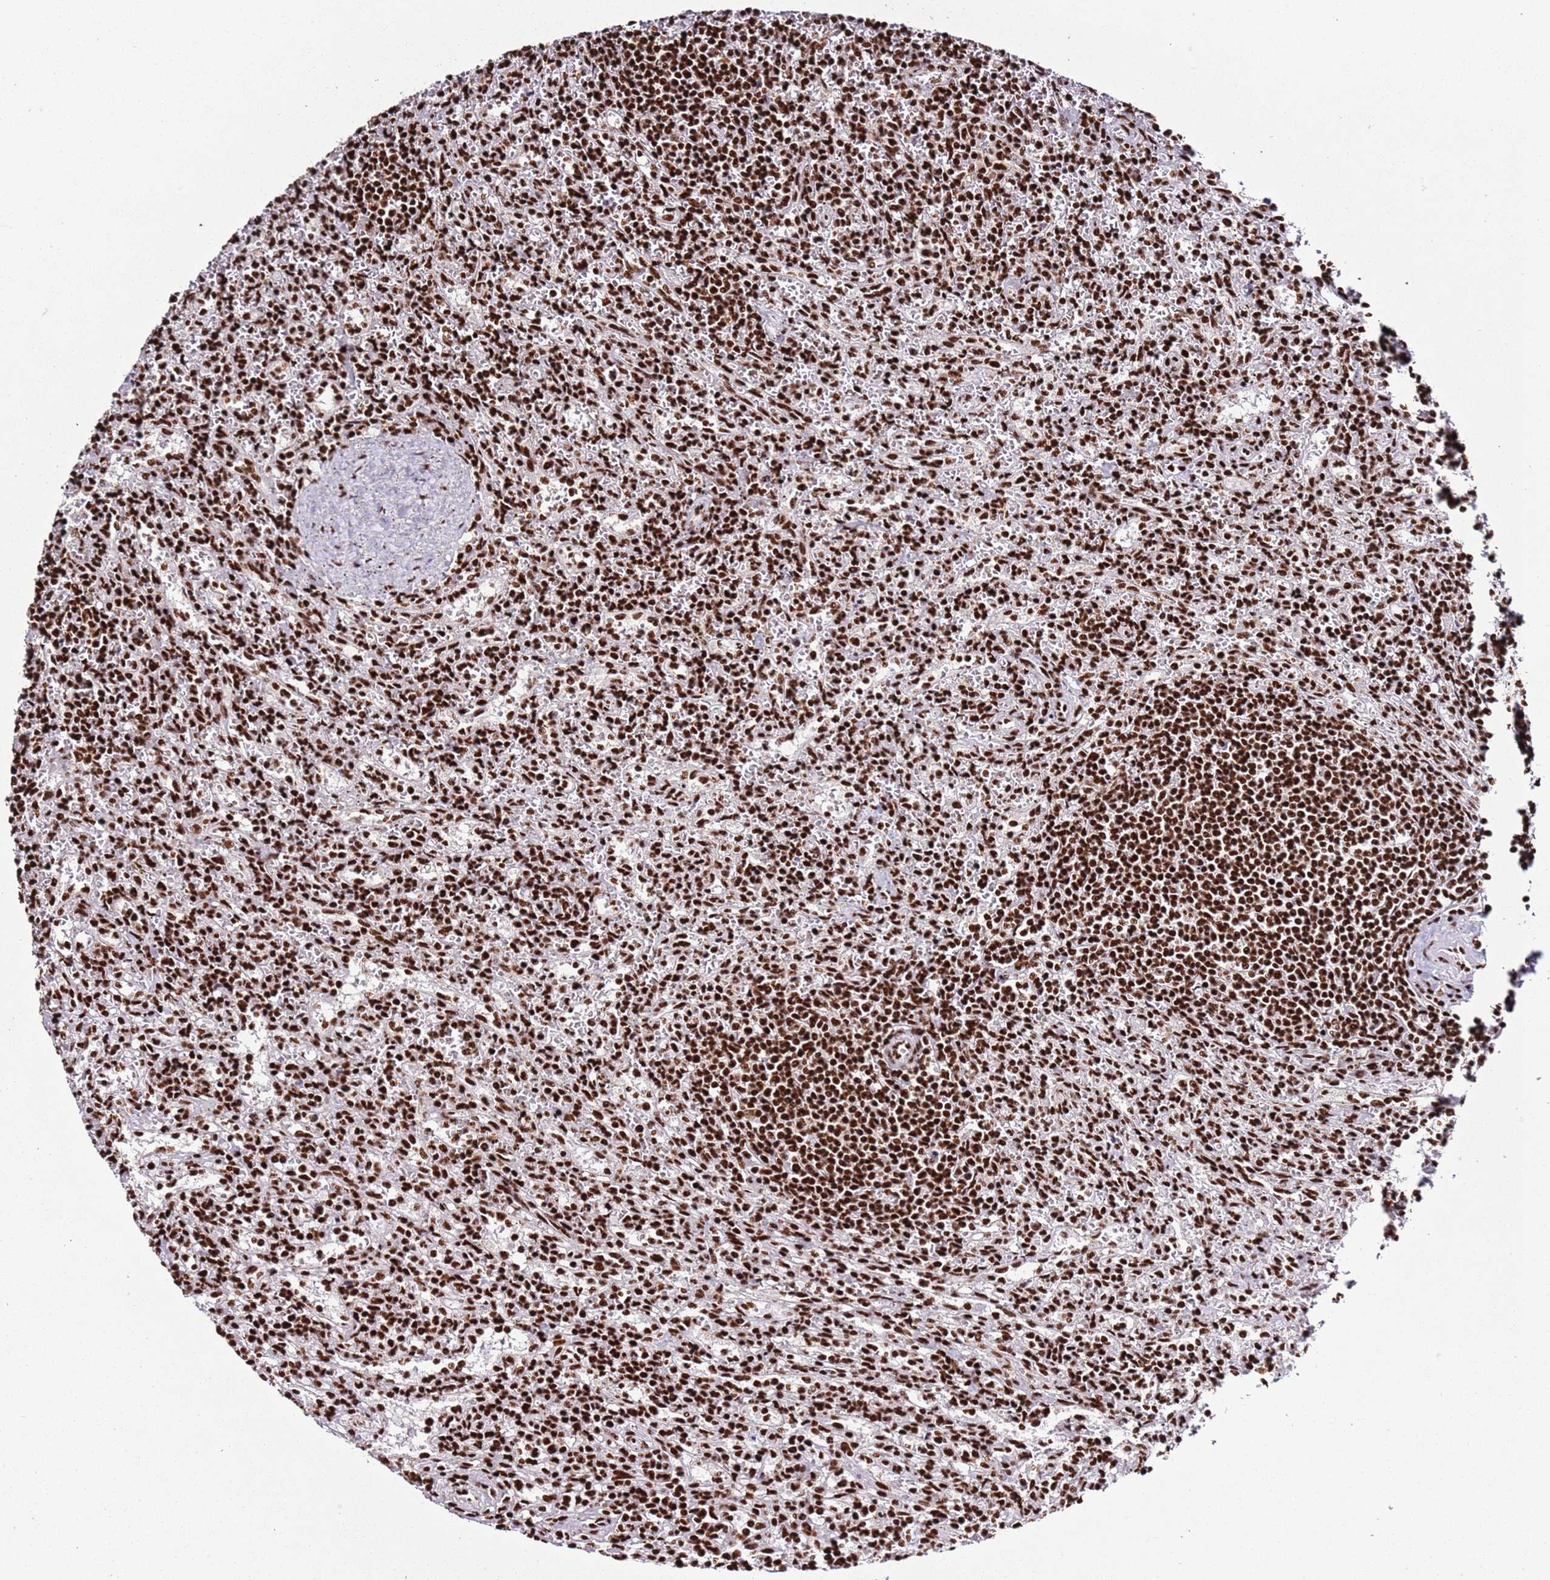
{"staining": {"intensity": "strong", "quantity": ">75%", "location": "nuclear"}, "tissue": "lymphoma", "cell_type": "Tumor cells", "image_type": "cancer", "snomed": [{"axis": "morphology", "description": "Malignant lymphoma, non-Hodgkin's type, Low grade"}, {"axis": "topography", "description": "Spleen"}], "caption": "Approximately >75% of tumor cells in human lymphoma demonstrate strong nuclear protein staining as visualized by brown immunohistochemical staining.", "gene": "C6orf226", "patient": {"sex": "male", "age": 76}}